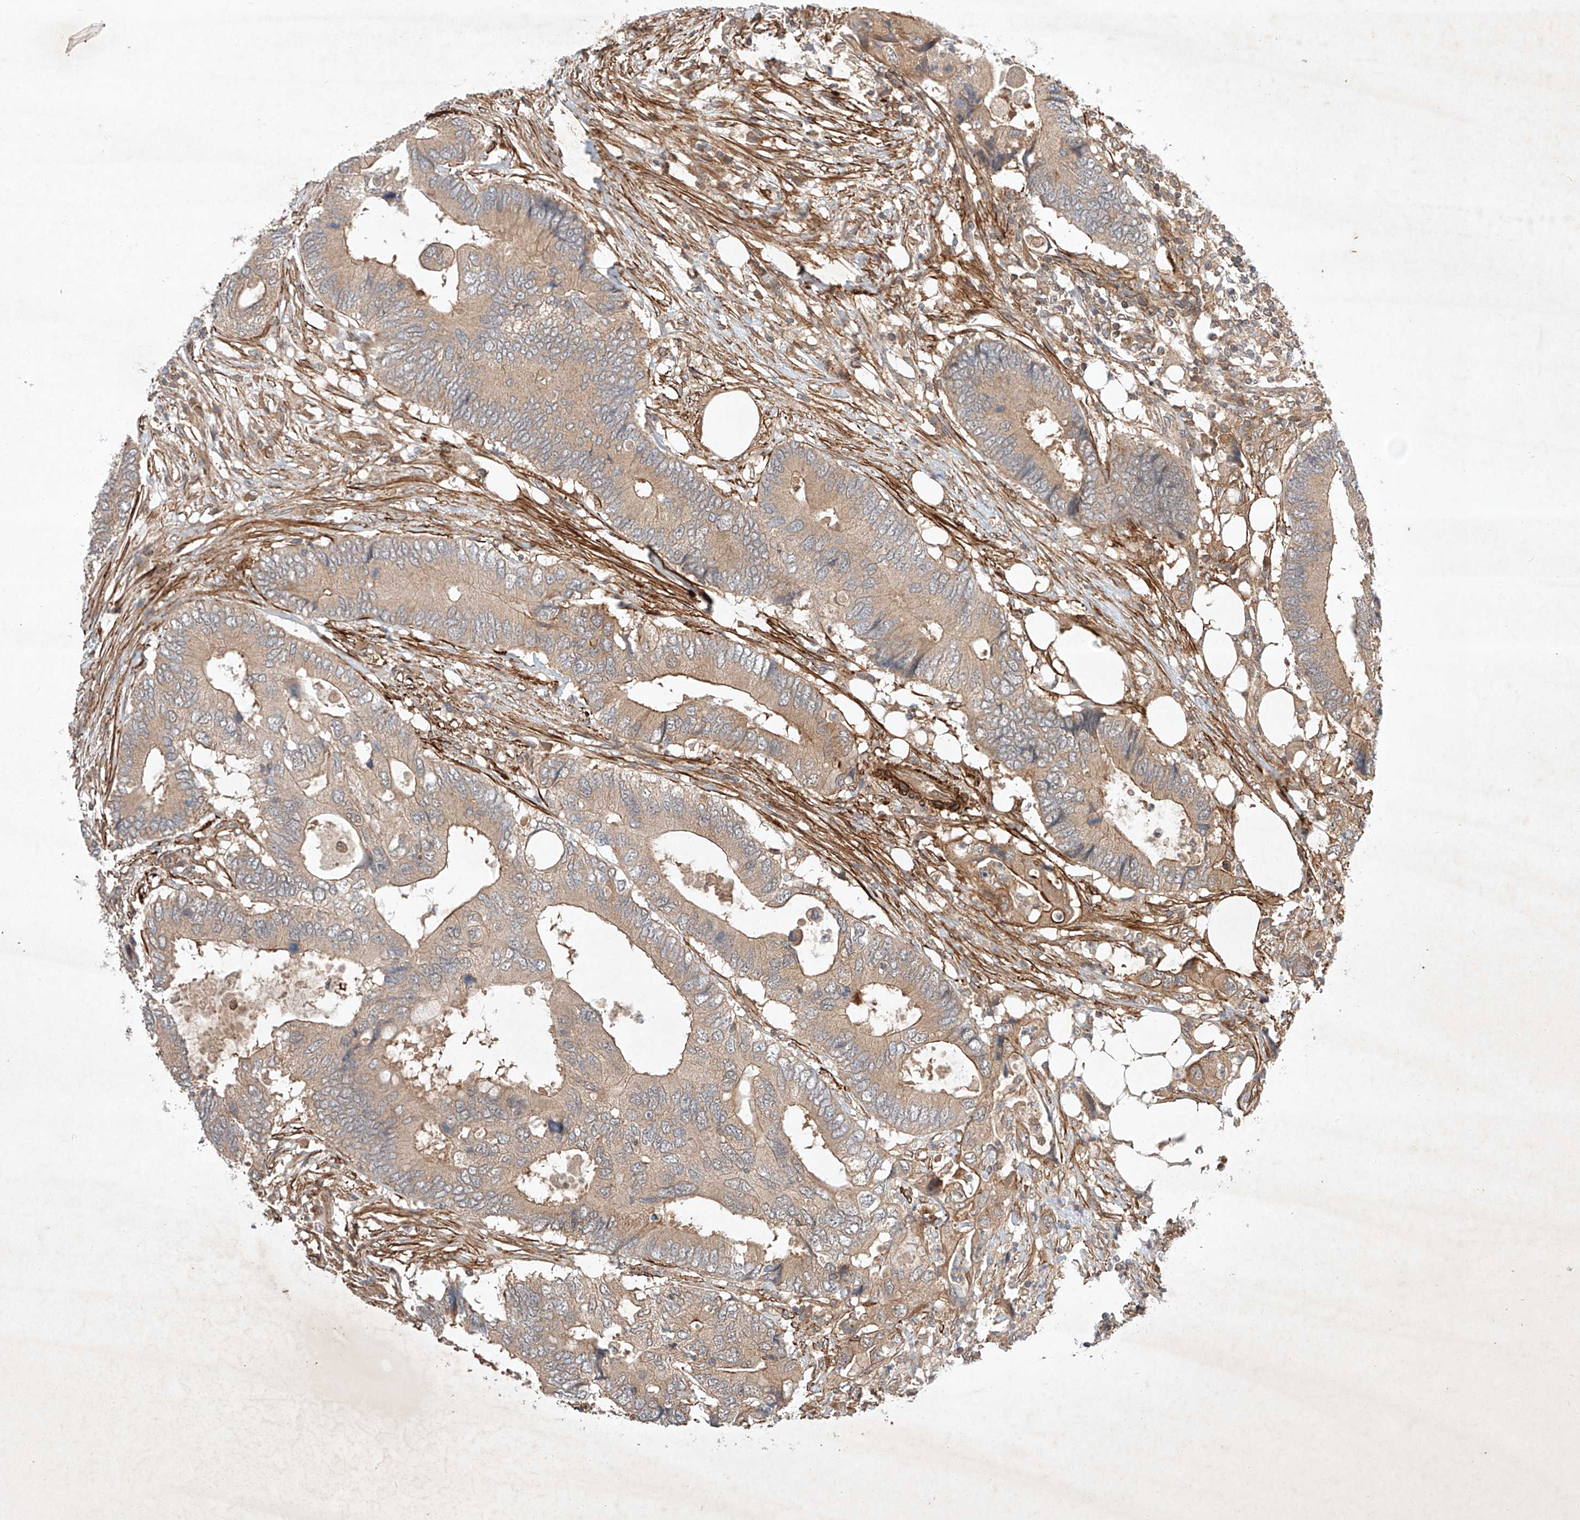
{"staining": {"intensity": "weak", "quantity": ">75%", "location": "cytoplasmic/membranous"}, "tissue": "colorectal cancer", "cell_type": "Tumor cells", "image_type": "cancer", "snomed": [{"axis": "morphology", "description": "Adenocarcinoma, NOS"}, {"axis": "topography", "description": "Colon"}], "caption": "A low amount of weak cytoplasmic/membranous expression is present in about >75% of tumor cells in colorectal adenocarcinoma tissue. (Brightfield microscopy of DAB IHC at high magnification).", "gene": "ARHGAP33", "patient": {"sex": "male", "age": 71}}